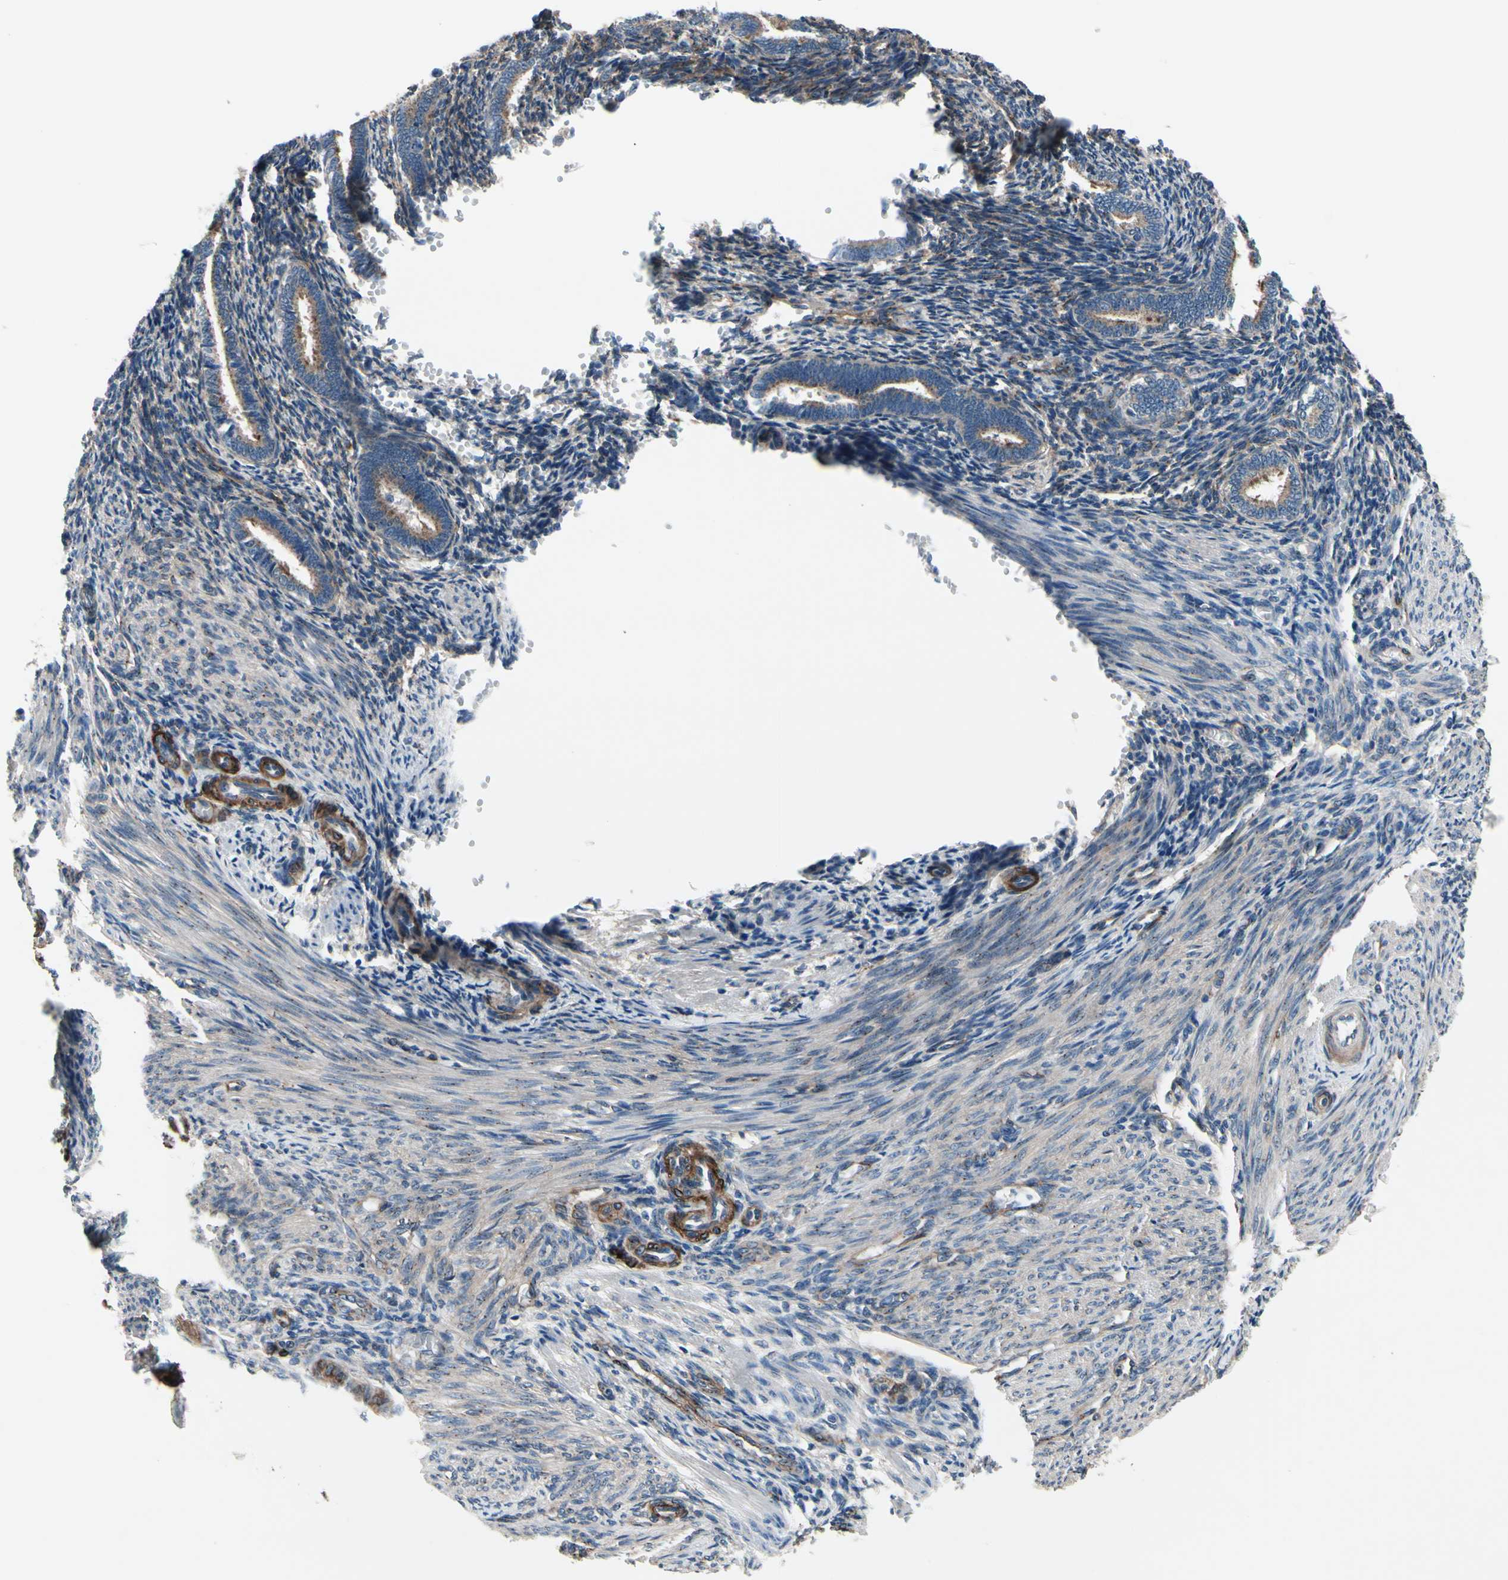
{"staining": {"intensity": "negative", "quantity": "none", "location": "none"}, "tissue": "endometrium", "cell_type": "Cells in endometrial stroma", "image_type": "normal", "snomed": [{"axis": "morphology", "description": "Normal tissue, NOS"}, {"axis": "topography", "description": "Endometrium"}], "caption": "IHC of benign human endometrium exhibits no staining in cells in endometrial stroma.", "gene": "PRKAR2B", "patient": {"sex": "female", "age": 27}}